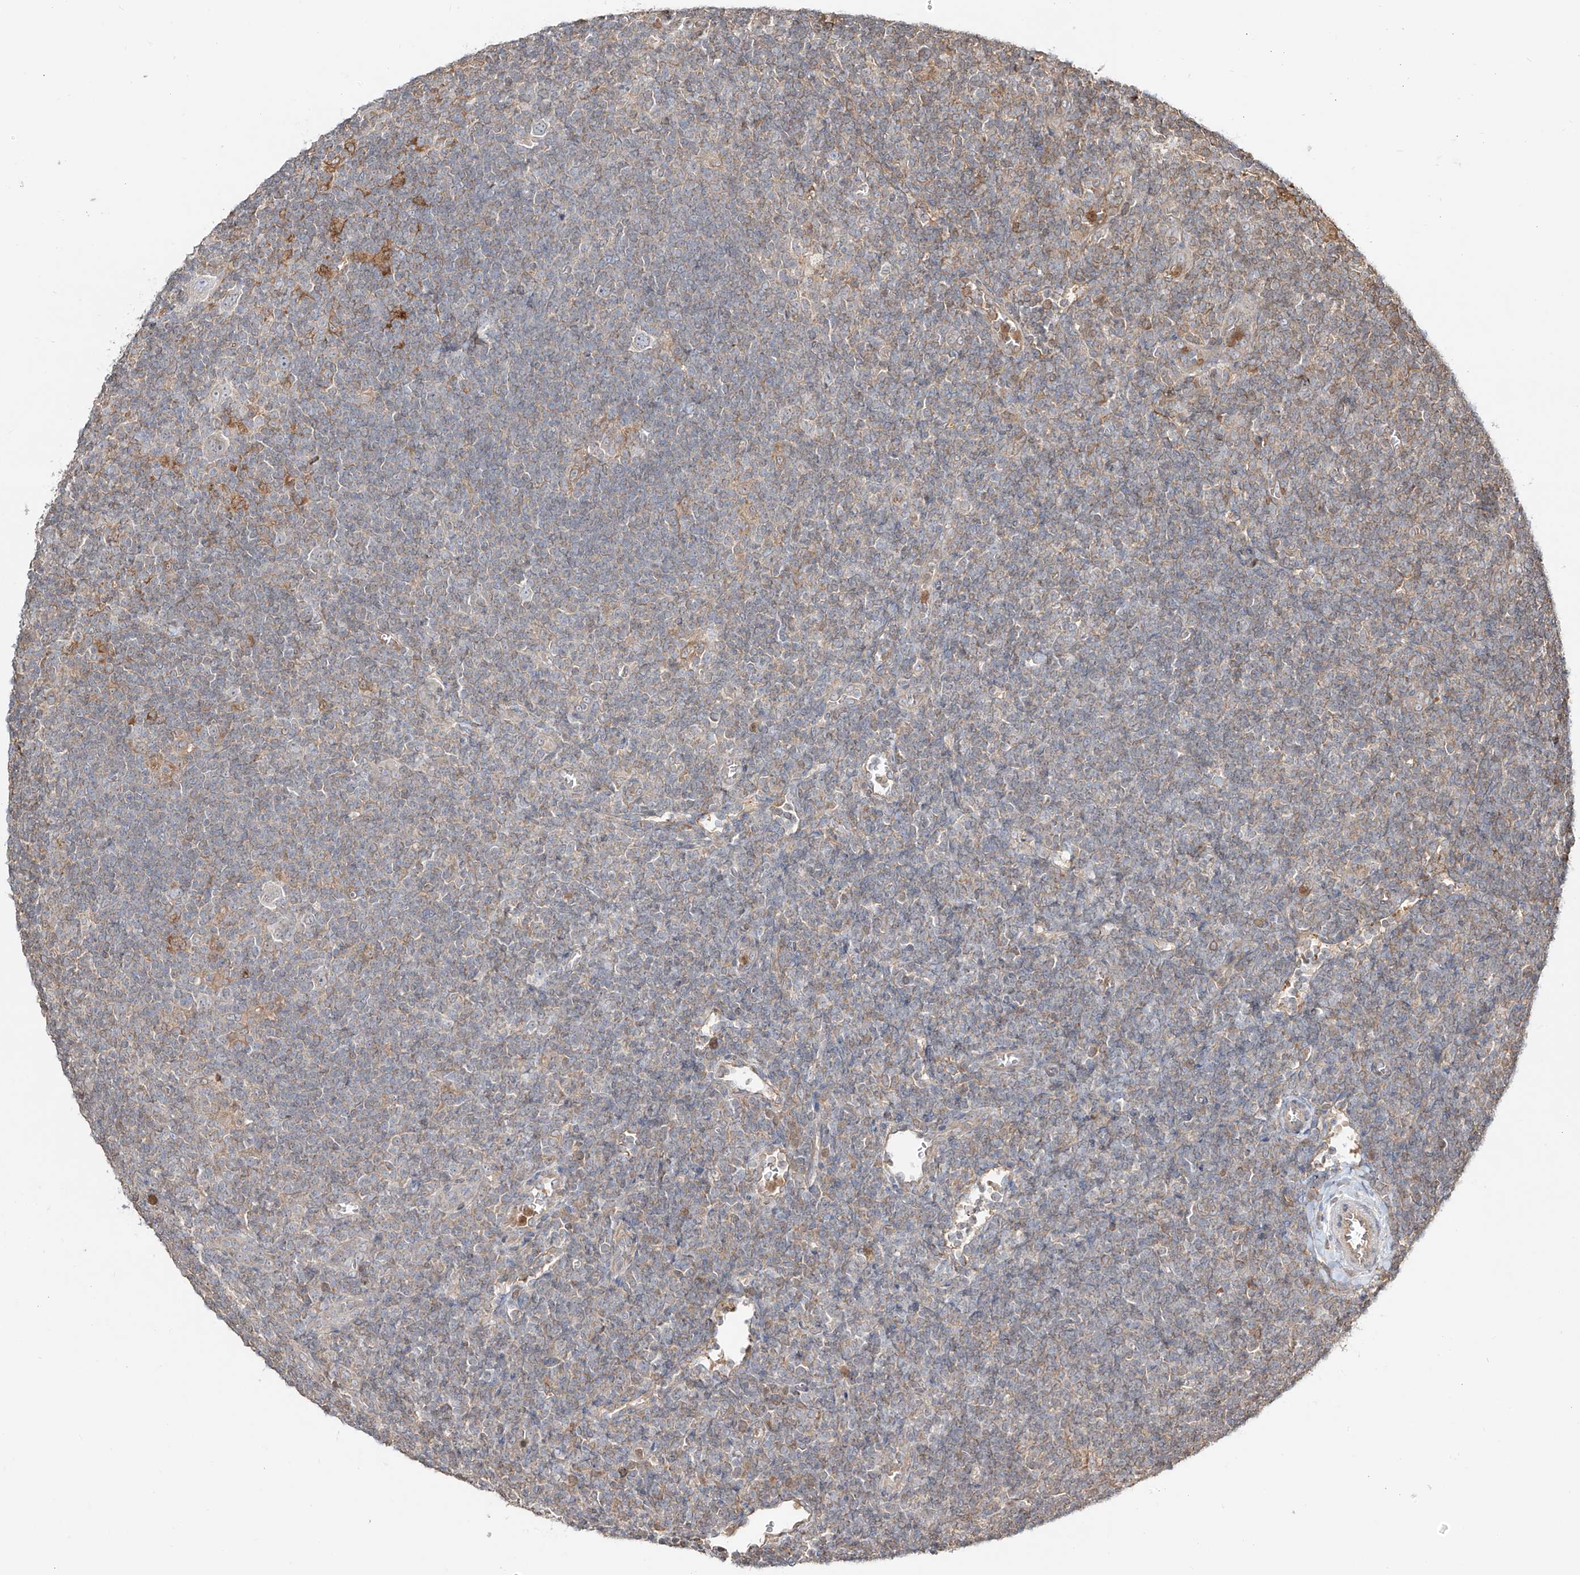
{"staining": {"intensity": "negative", "quantity": "none", "location": "none"}, "tissue": "lymphoma", "cell_type": "Tumor cells", "image_type": "cancer", "snomed": [{"axis": "morphology", "description": "Hodgkin's disease, NOS"}, {"axis": "topography", "description": "Lymph node"}], "caption": "Tumor cells are negative for brown protein staining in Hodgkin's disease. Brightfield microscopy of IHC stained with DAB (brown) and hematoxylin (blue), captured at high magnification.", "gene": "ERO1A", "patient": {"sex": "female", "age": 57}}